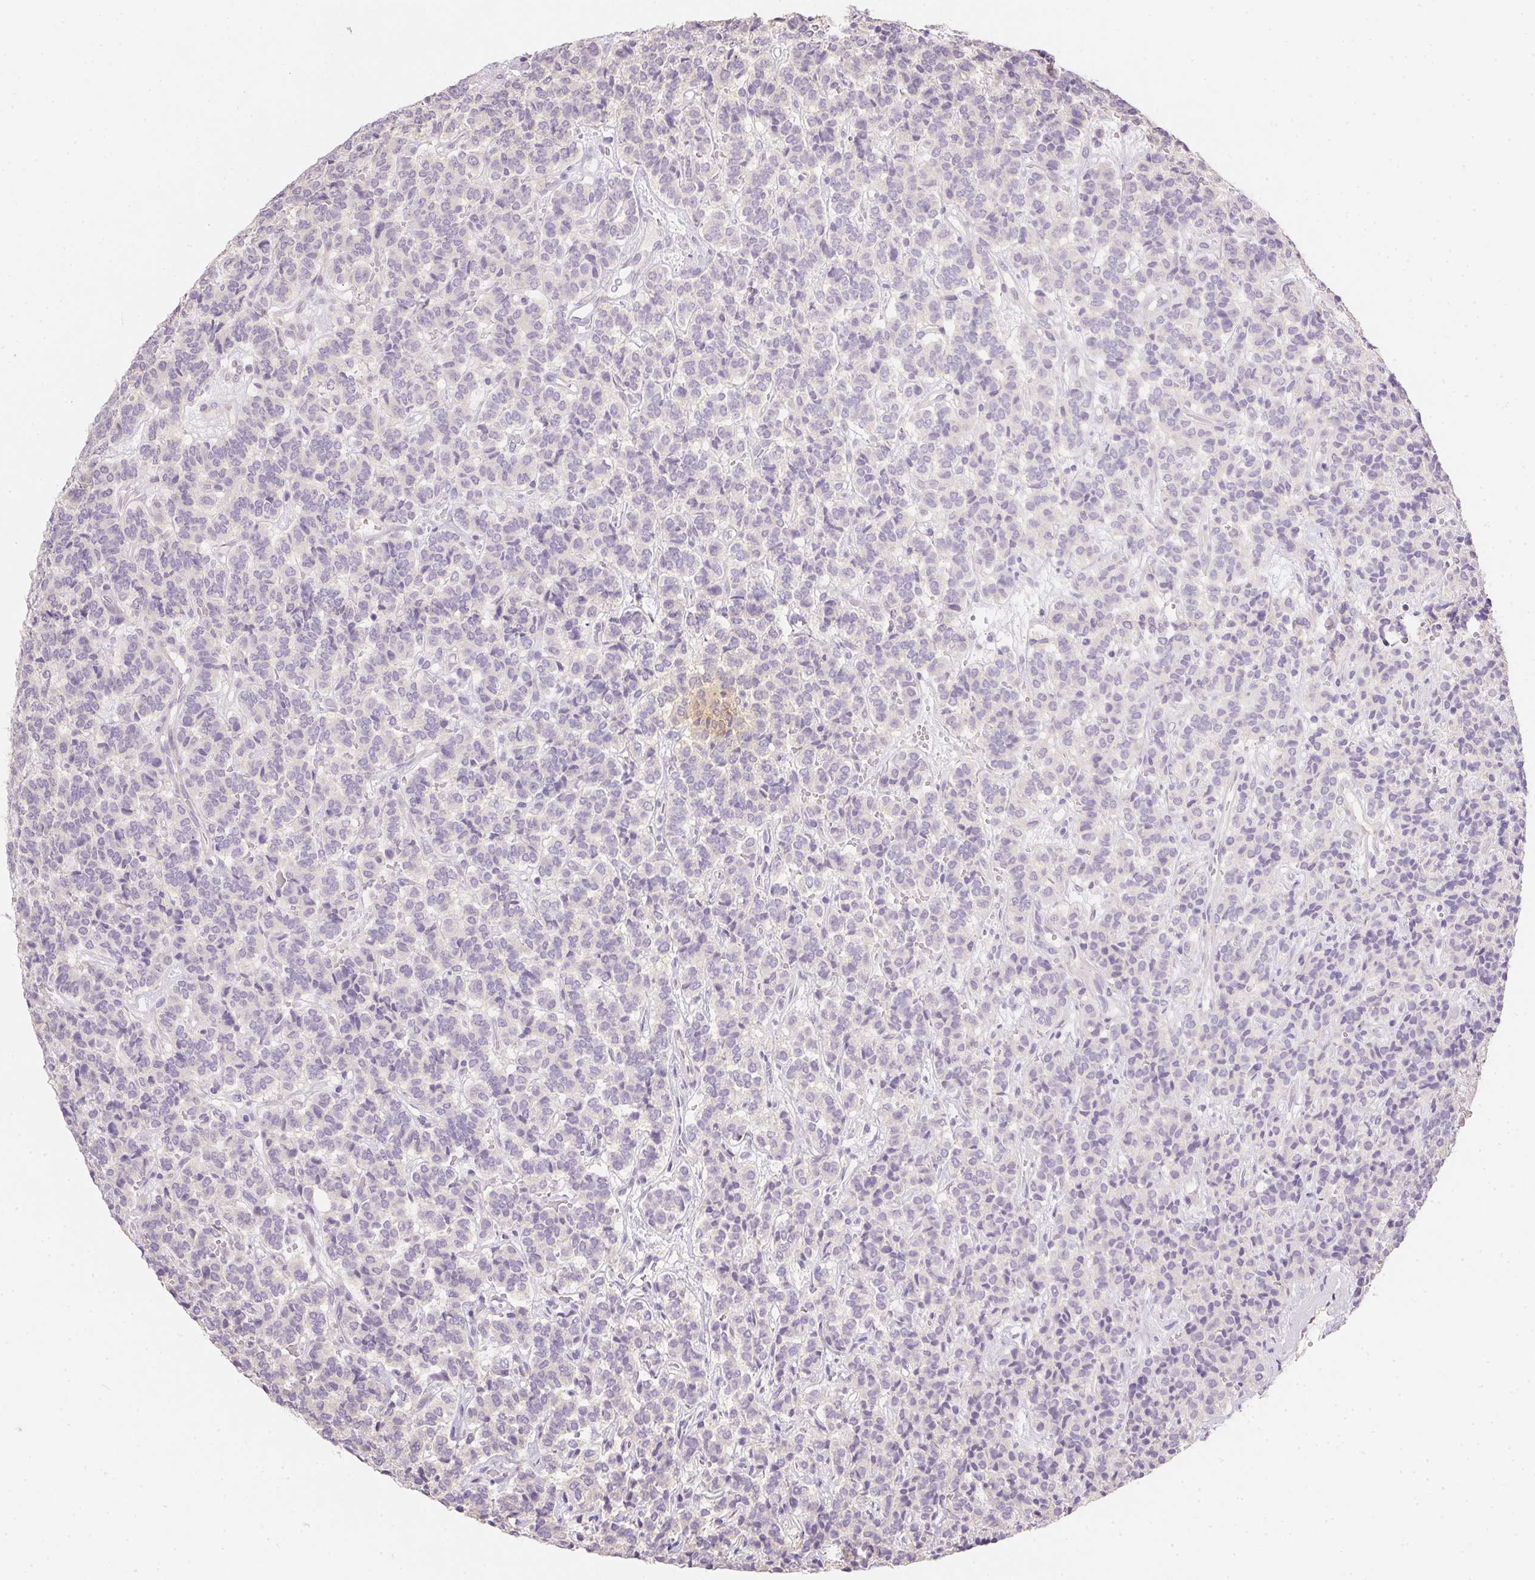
{"staining": {"intensity": "negative", "quantity": "none", "location": "none"}, "tissue": "carcinoid", "cell_type": "Tumor cells", "image_type": "cancer", "snomed": [{"axis": "morphology", "description": "Carcinoid, malignant, NOS"}, {"axis": "topography", "description": "Pancreas"}], "caption": "DAB immunohistochemical staining of carcinoid (malignant) exhibits no significant staining in tumor cells. (Brightfield microscopy of DAB IHC at high magnification).", "gene": "ZBBX", "patient": {"sex": "male", "age": 36}}